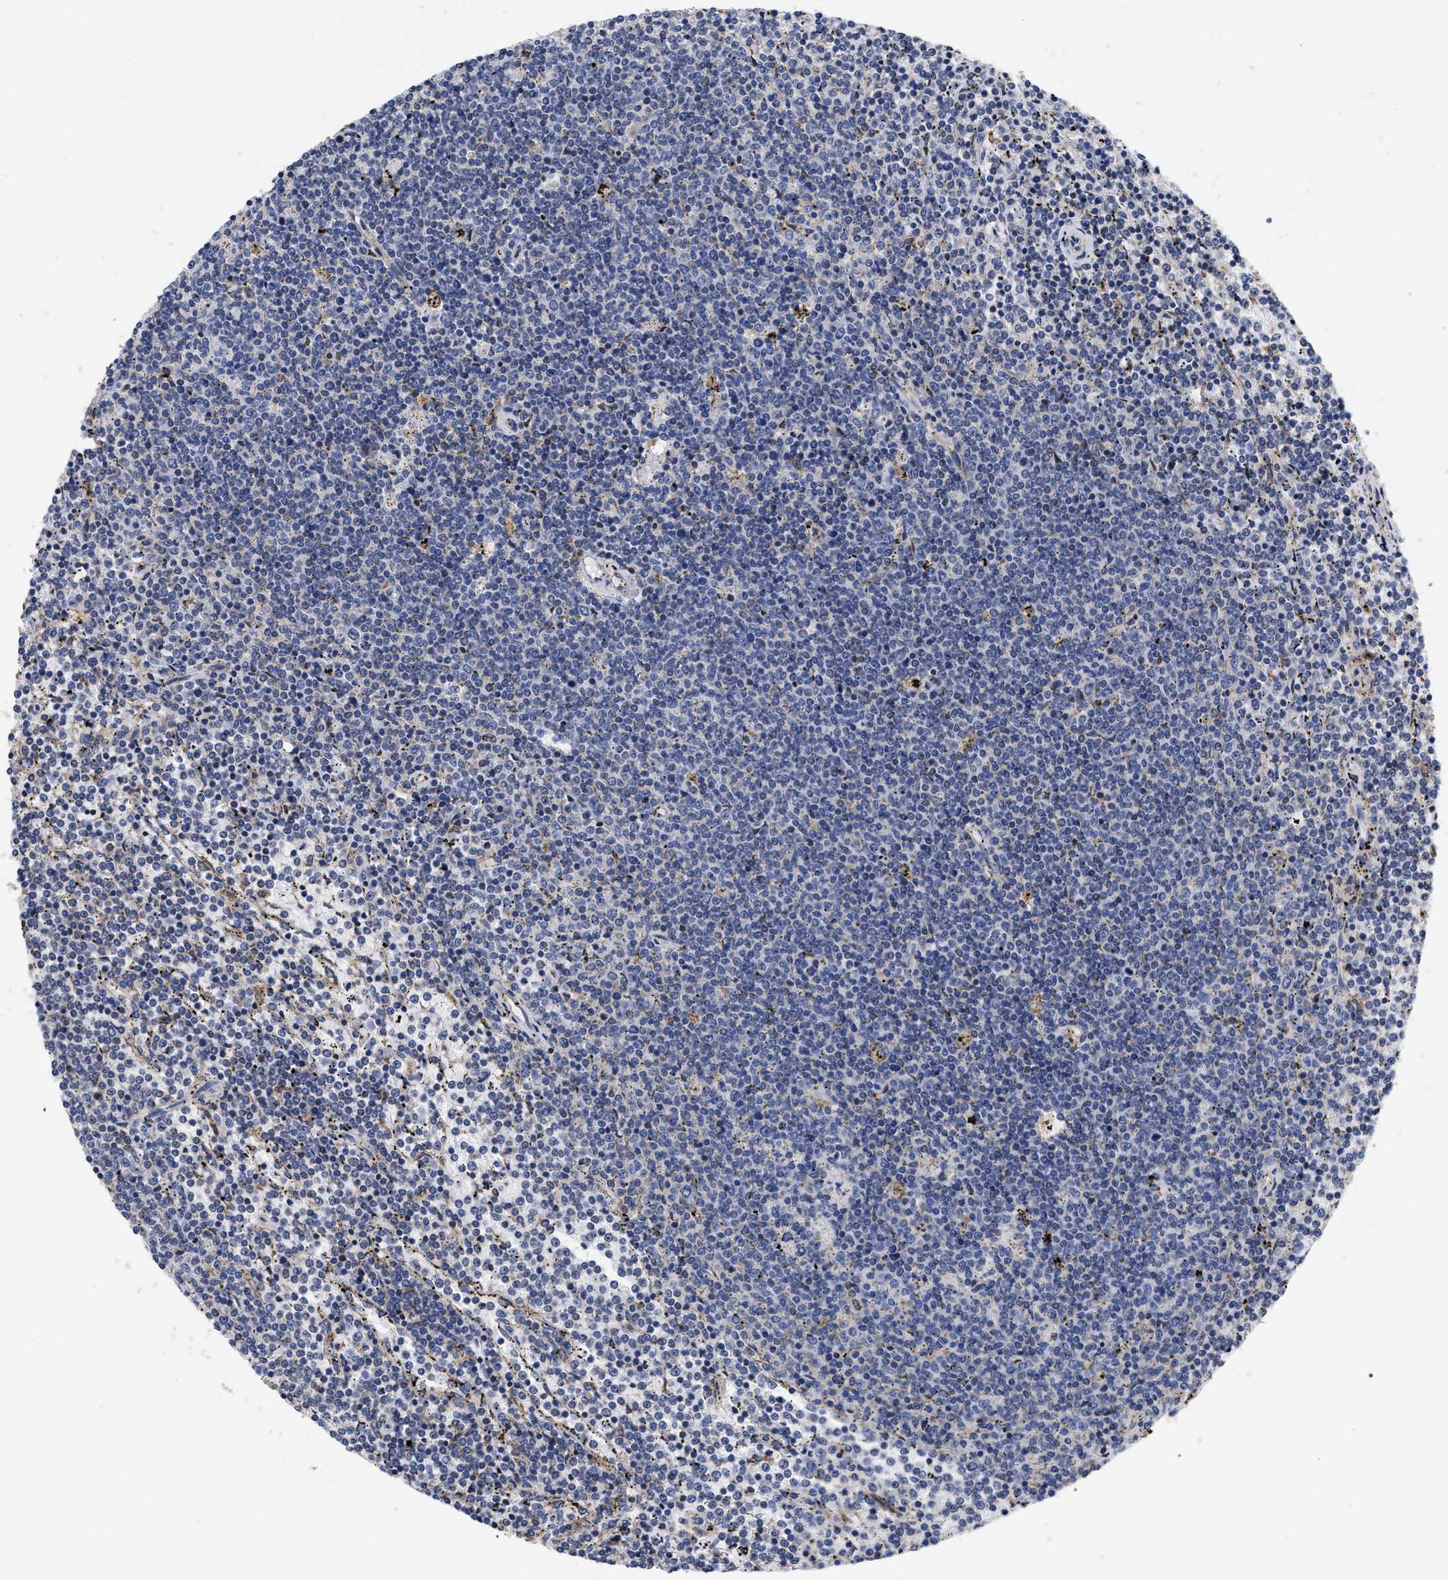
{"staining": {"intensity": "negative", "quantity": "none", "location": "none"}, "tissue": "lymphoma", "cell_type": "Tumor cells", "image_type": "cancer", "snomed": [{"axis": "morphology", "description": "Malignant lymphoma, non-Hodgkin's type, Low grade"}, {"axis": "topography", "description": "Spleen"}], "caption": "This image is of low-grade malignant lymphoma, non-Hodgkin's type stained with immunohistochemistry to label a protein in brown with the nuclei are counter-stained blue. There is no staining in tumor cells.", "gene": "CFAP298", "patient": {"sex": "female", "age": 50}}